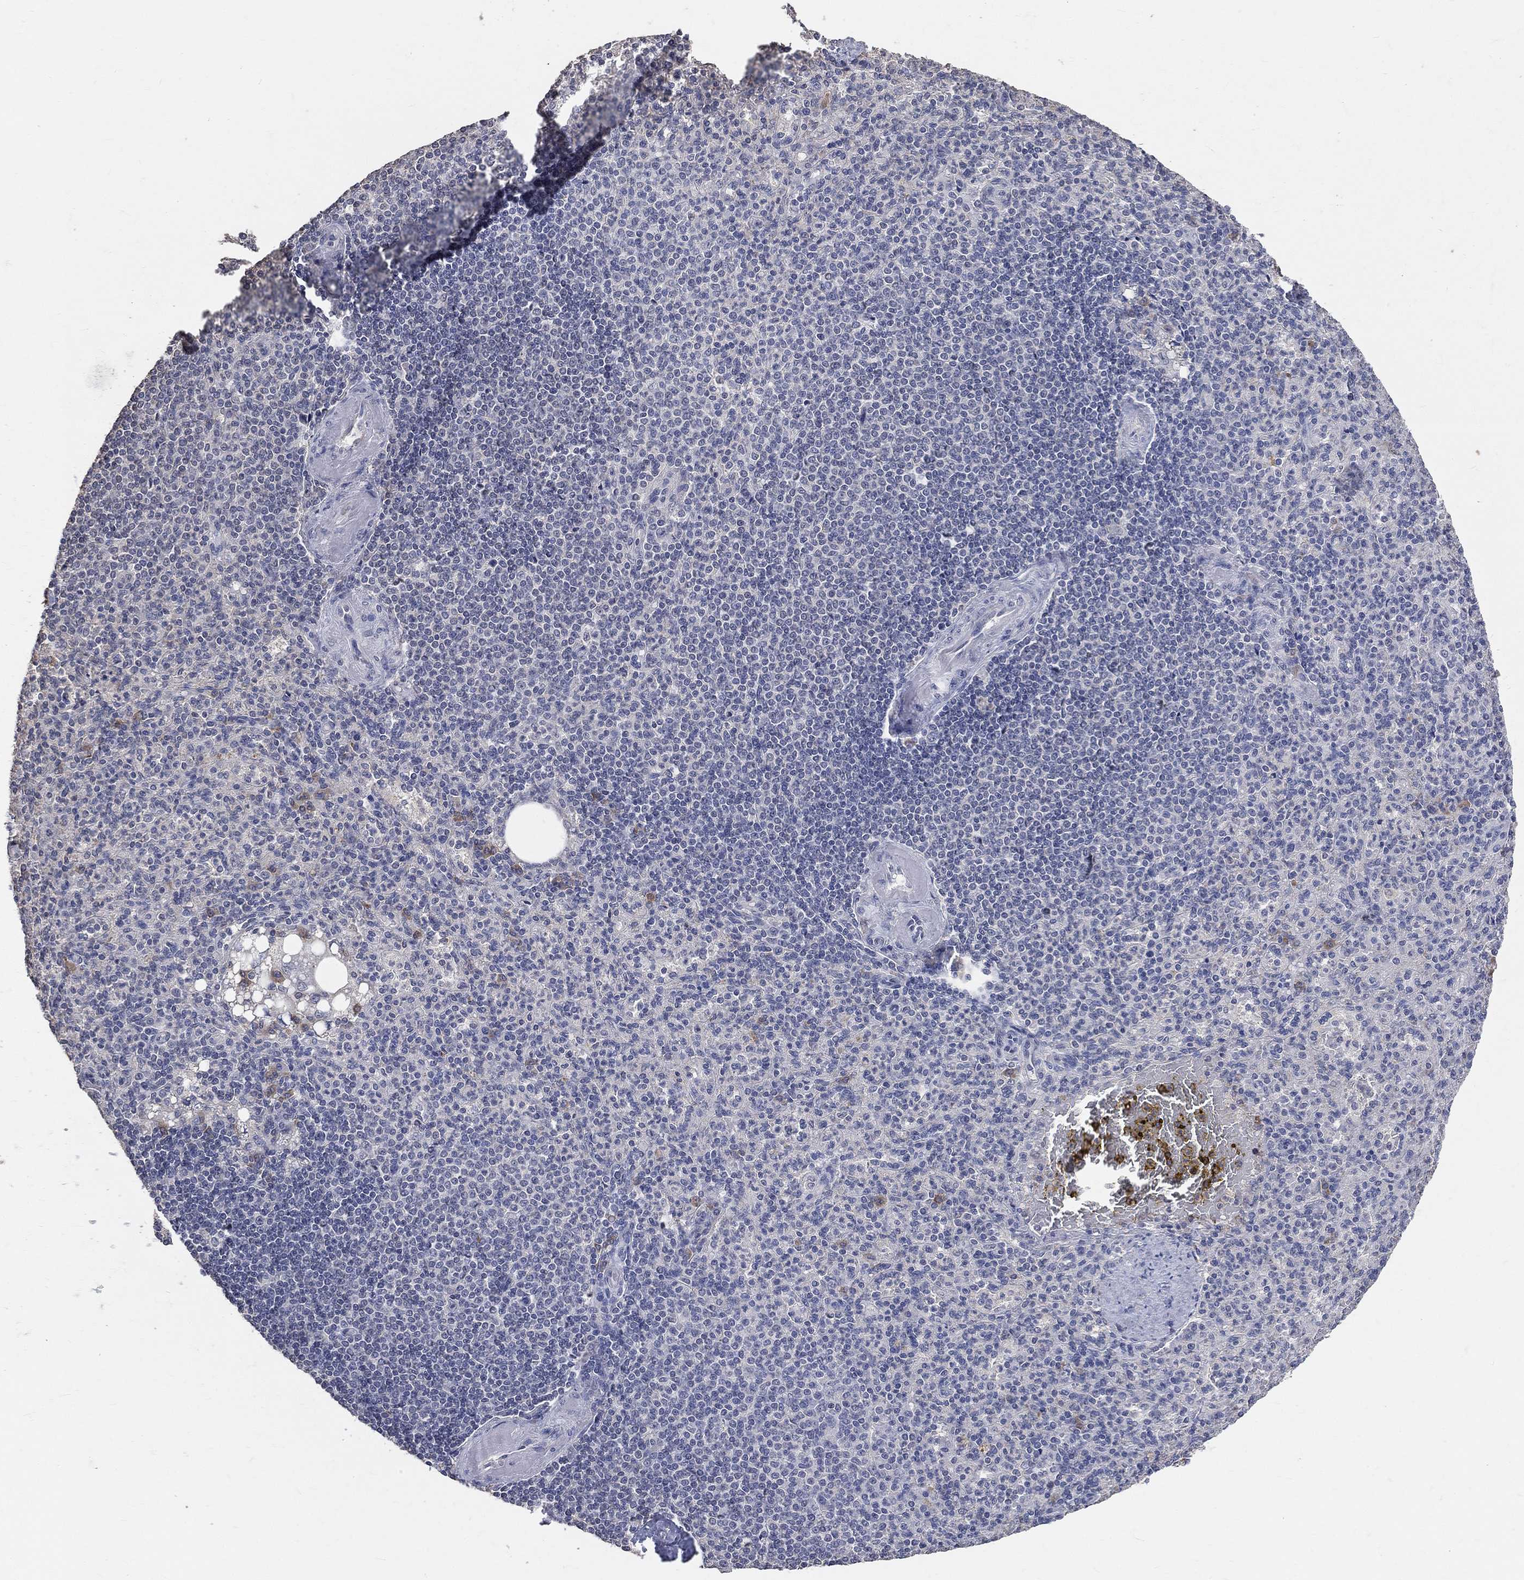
{"staining": {"intensity": "negative", "quantity": "none", "location": "none"}, "tissue": "spleen", "cell_type": "Cells in red pulp", "image_type": "normal", "snomed": [{"axis": "morphology", "description": "Normal tissue, NOS"}, {"axis": "topography", "description": "Spleen"}], "caption": "Photomicrograph shows no significant protein expression in cells in red pulp of unremarkable spleen.", "gene": "SNAP25", "patient": {"sex": "female", "age": 74}}